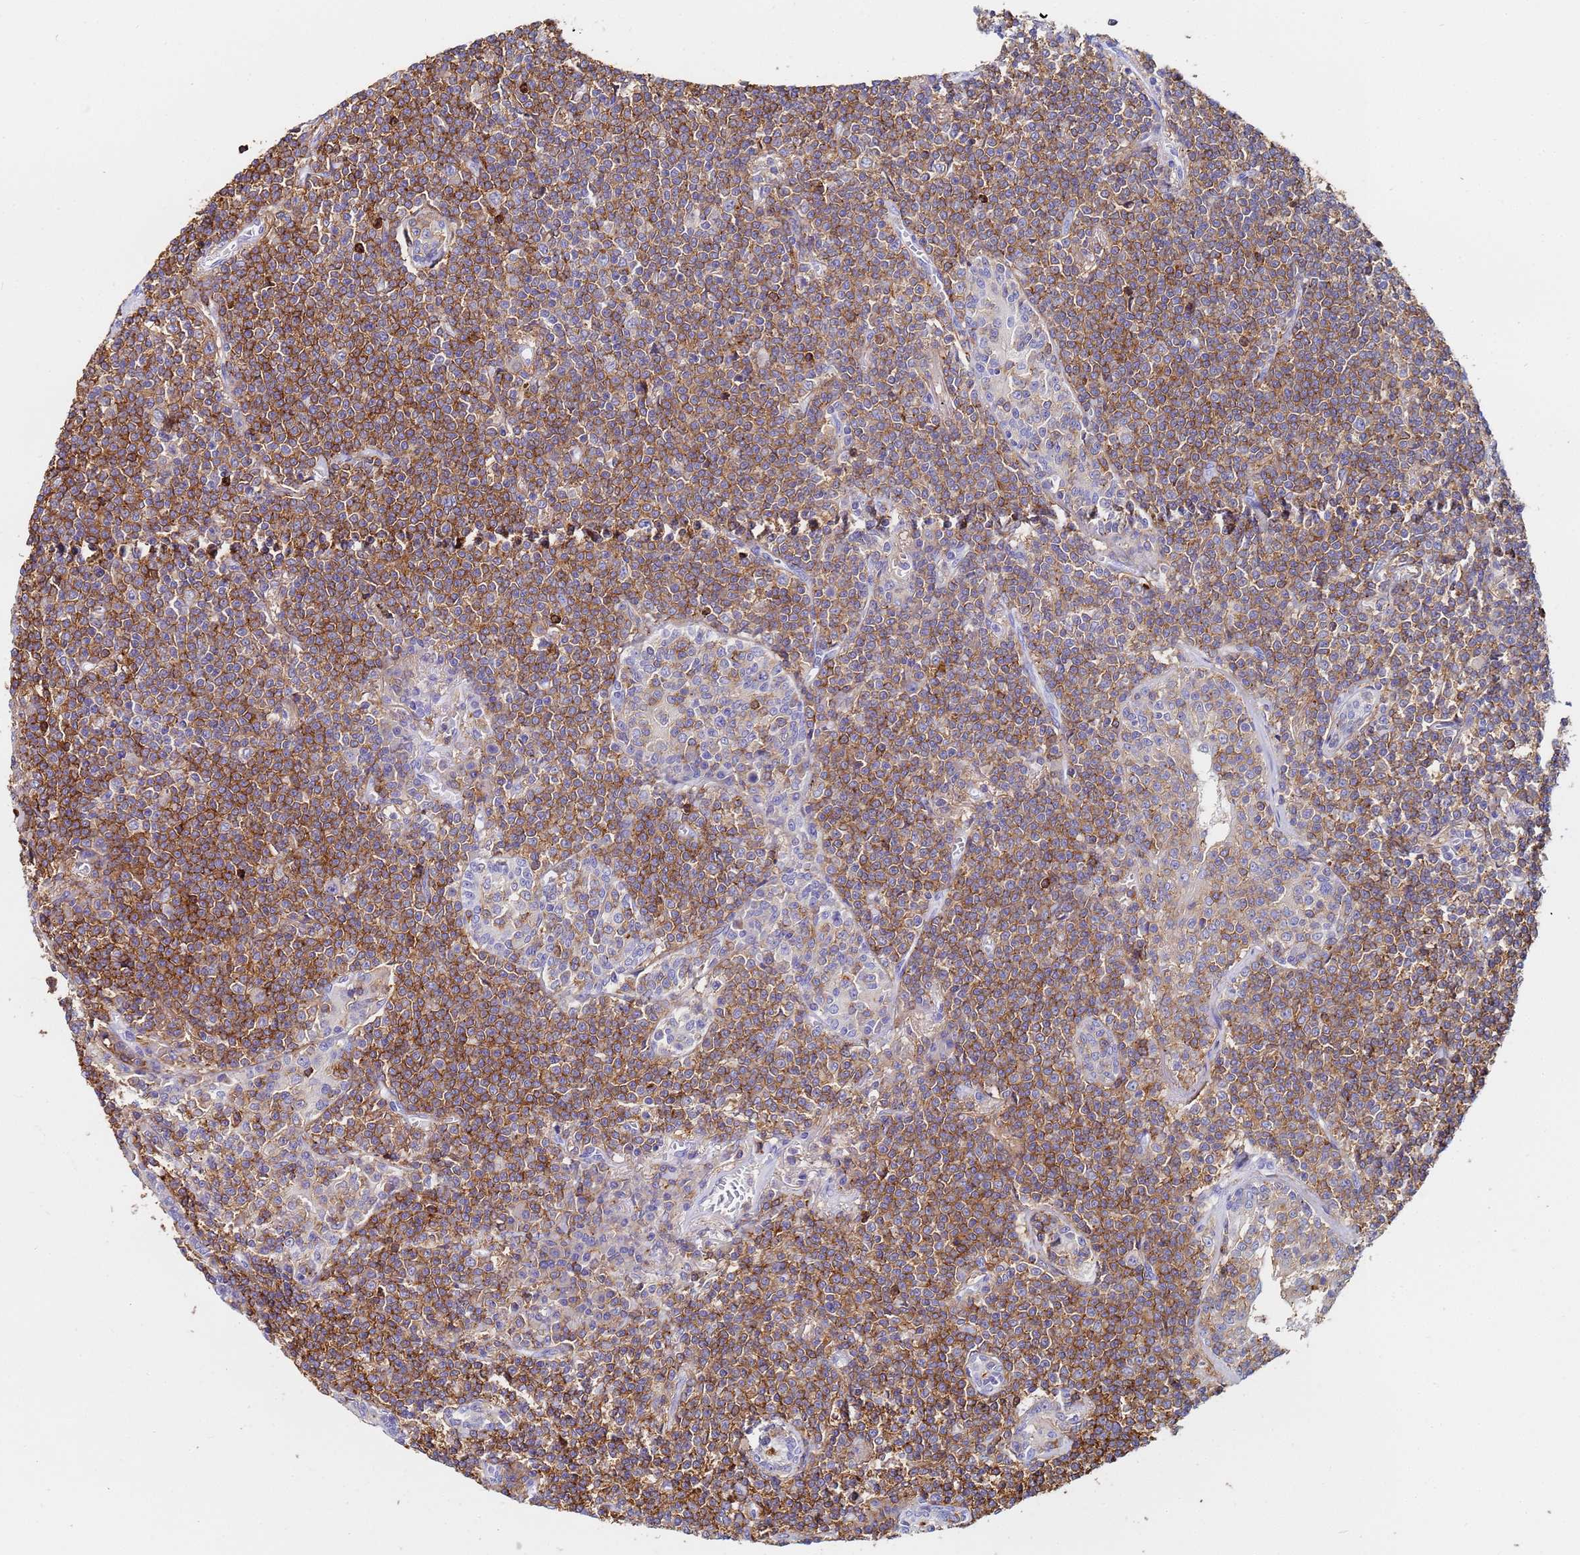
{"staining": {"intensity": "moderate", "quantity": ">75%", "location": "cytoplasmic/membranous"}, "tissue": "lymphoma", "cell_type": "Tumor cells", "image_type": "cancer", "snomed": [{"axis": "morphology", "description": "Malignant lymphoma, non-Hodgkin's type, Low grade"}, {"axis": "topography", "description": "Lung"}], "caption": "A high-resolution photomicrograph shows IHC staining of lymphoma, which demonstrates moderate cytoplasmic/membranous positivity in approximately >75% of tumor cells.", "gene": "BASP1", "patient": {"sex": "female", "age": 71}}